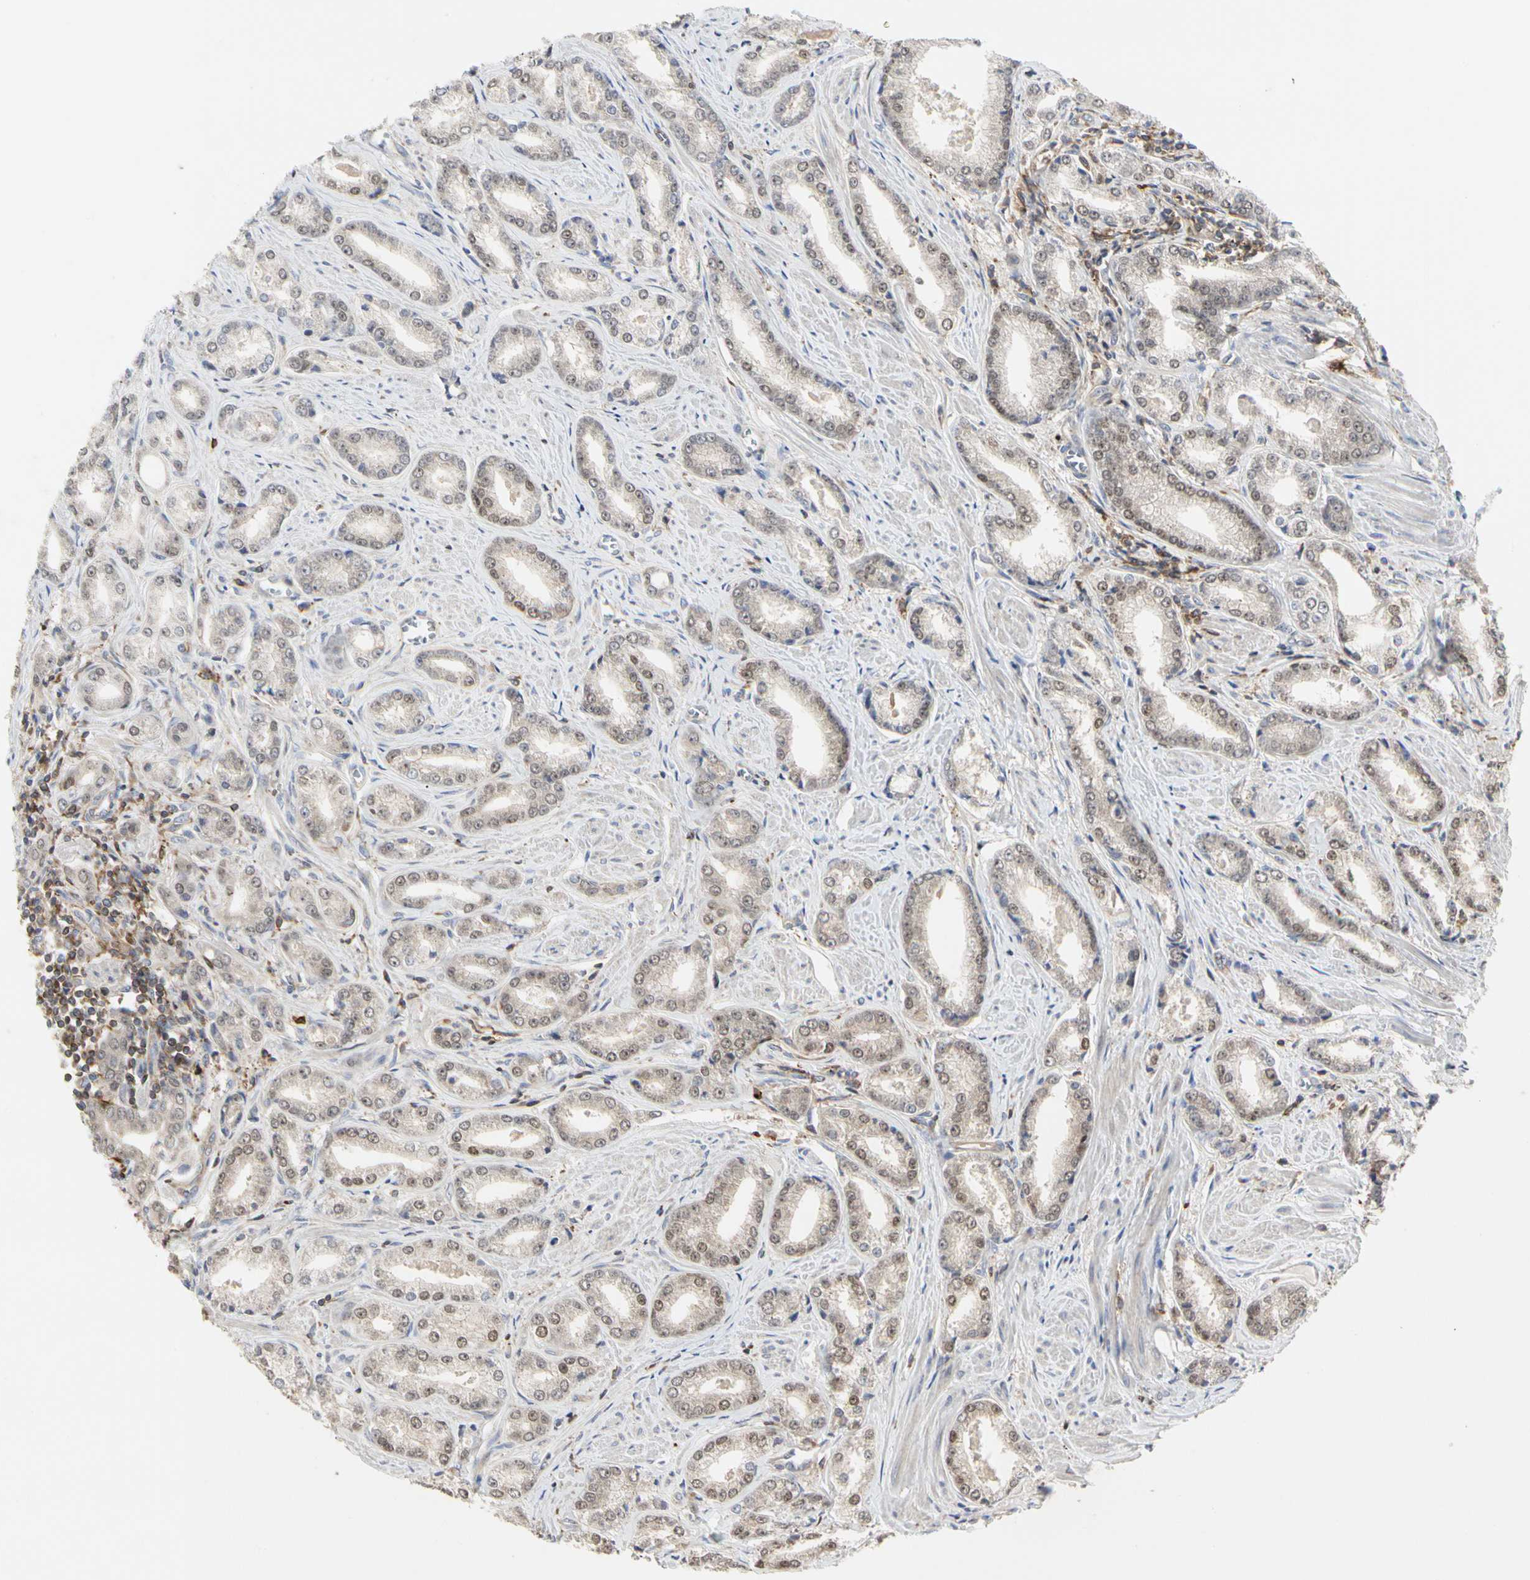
{"staining": {"intensity": "moderate", "quantity": "25%-75%", "location": "cytoplasmic/membranous,nuclear"}, "tissue": "prostate cancer", "cell_type": "Tumor cells", "image_type": "cancer", "snomed": [{"axis": "morphology", "description": "Adenocarcinoma, Low grade"}, {"axis": "topography", "description": "Prostate"}], "caption": "IHC image of neoplastic tissue: human low-grade adenocarcinoma (prostate) stained using immunohistochemistry reveals medium levels of moderate protein expression localized specifically in the cytoplasmic/membranous and nuclear of tumor cells, appearing as a cytoplasmic/membranous and nuclear brown color.", "gene": "NAPG", "patient": {"sex": "male", "age": 64}}